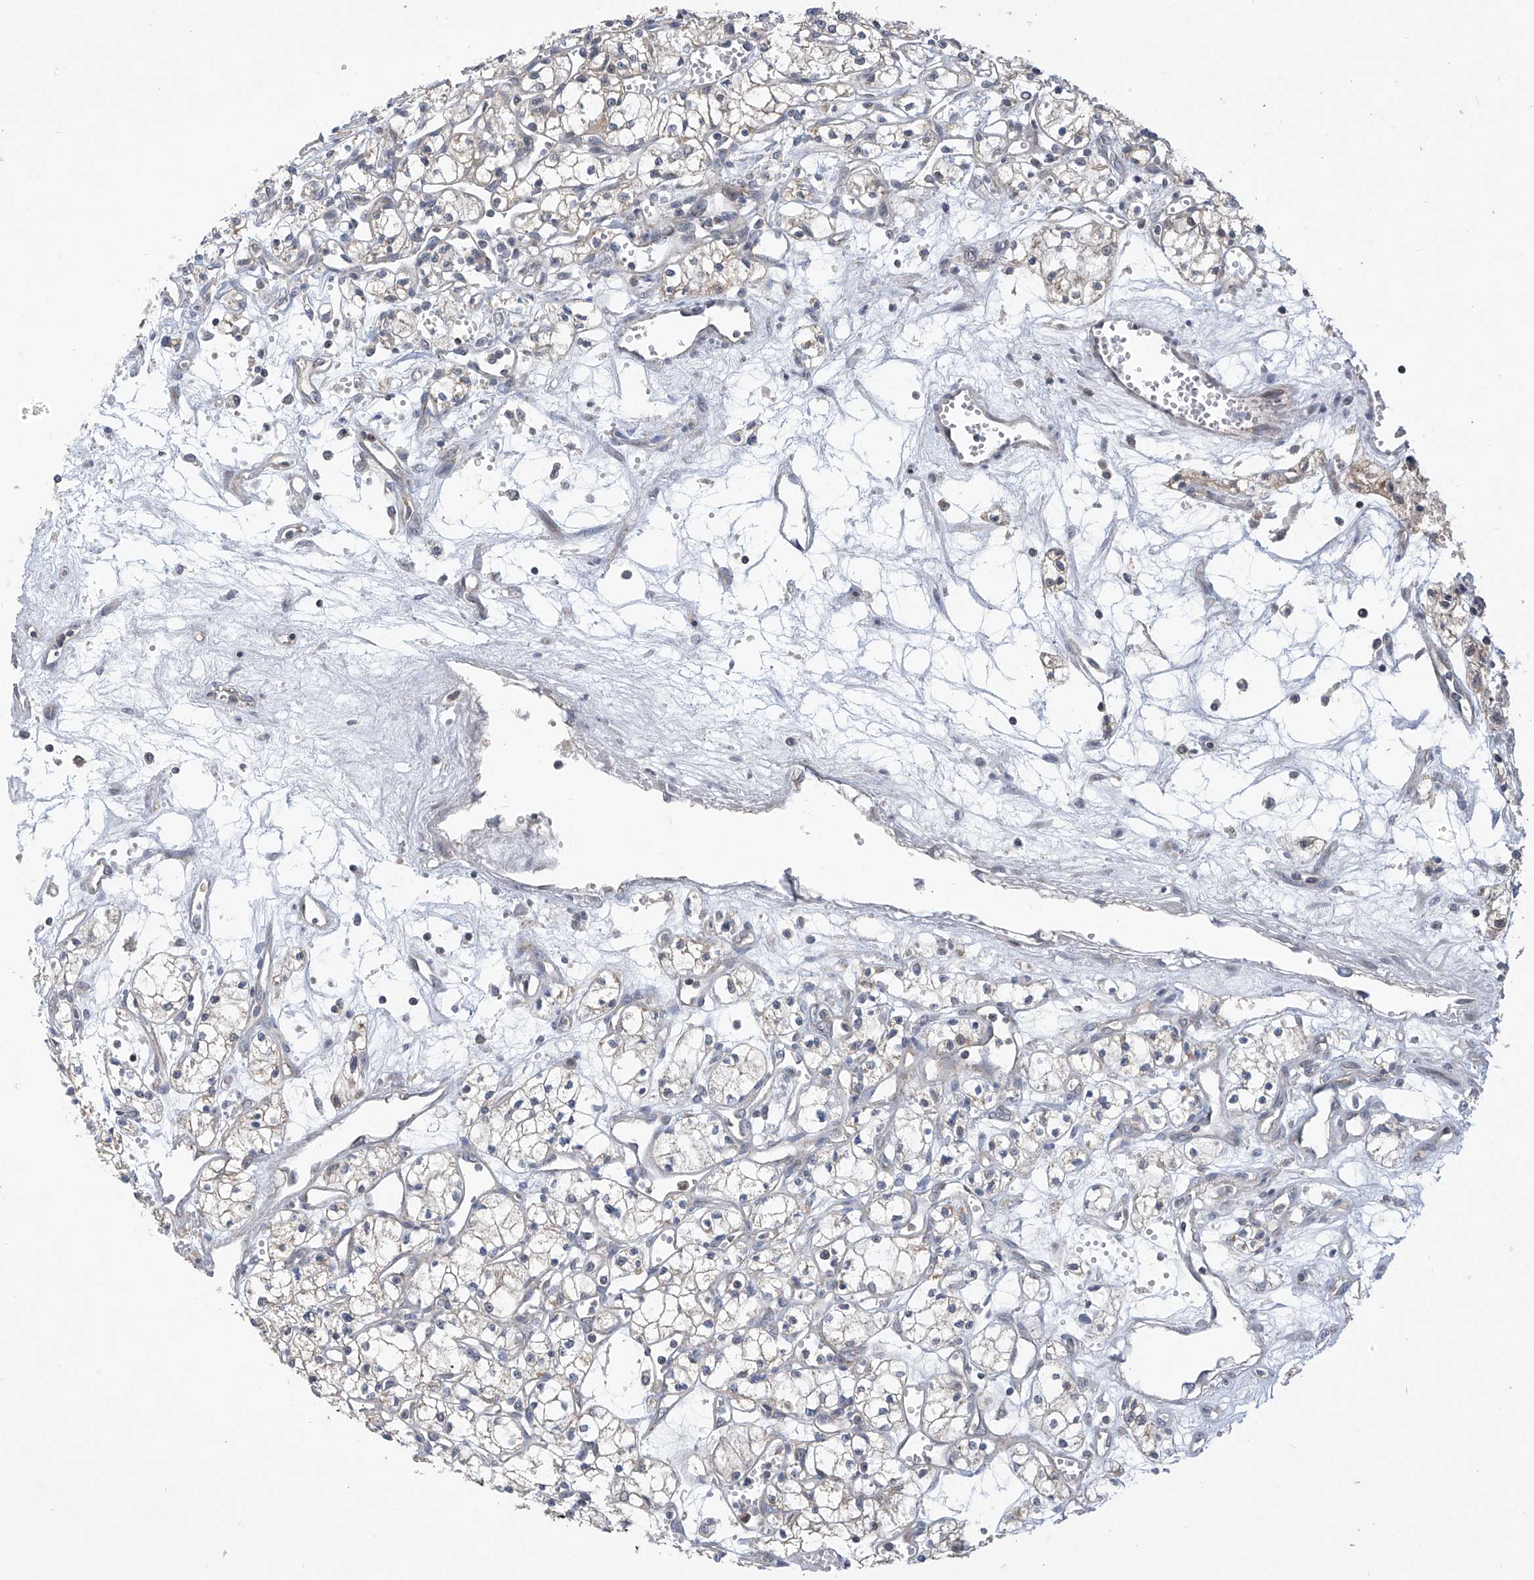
{"staining": {"intensity": "negative", "quantity": "none", "location": "none"}, "tissue": "renal cancer", "cell_type": "Tumor cells", "image_type": "cancer", "snomed": [{"axis": "morphology", "description": "Adenocarcinoma, NOS"}, {"axis": "topography", "description": "Kidney"}], "caption": "High magnification brightfield microscopy of adenocarcinoma (renal) stained with DAB (3,3'-diaminobenzidine) (brown) and counterstained with hematoxylin (blue): tumor cells show no significant positivity.", "gene": "SLCO4A1", "patient": {"sex": "male", "age": 59}}